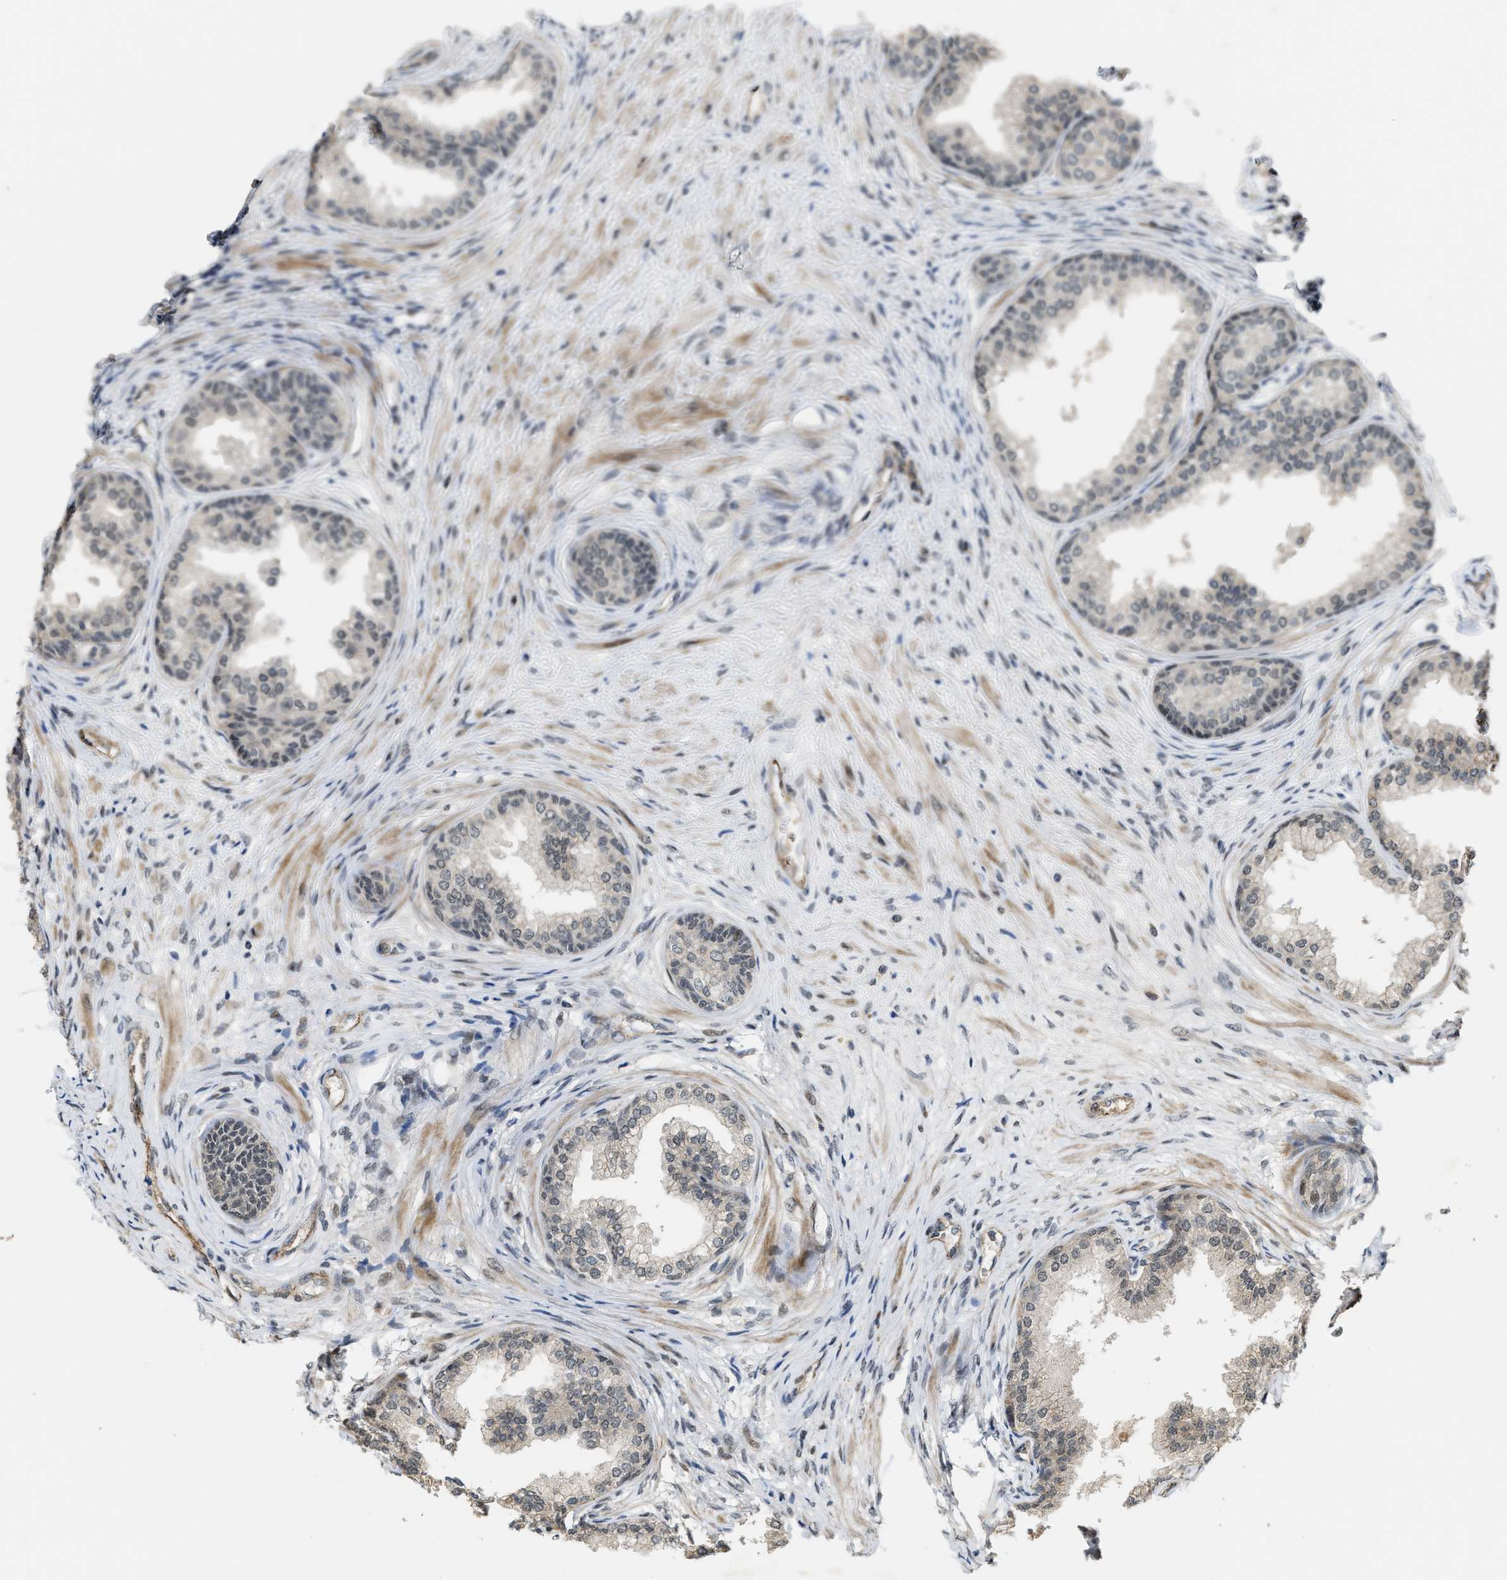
{"staining": {"intensity": "weak", "quantity": ">75%", "location": "cytoplasmic/membranous,nuclear"}, "tissue": "prostate", "cell_type": "Glandular cells", "image_type": "normal", "snomed": [{"axis": "morphology", "description": "Normal tissue, NOS"}, {"axis": "topography", "description": "Prostate"}], "caption": "About >75% of glandular cells in benign prostate demonstrate weak cytoplasmic/membranous,nuclear protein positivity as visualized by brown immunohistochemical staining.", "gene": "DPF2", "patient": {"sex": "male", "age": 76}}